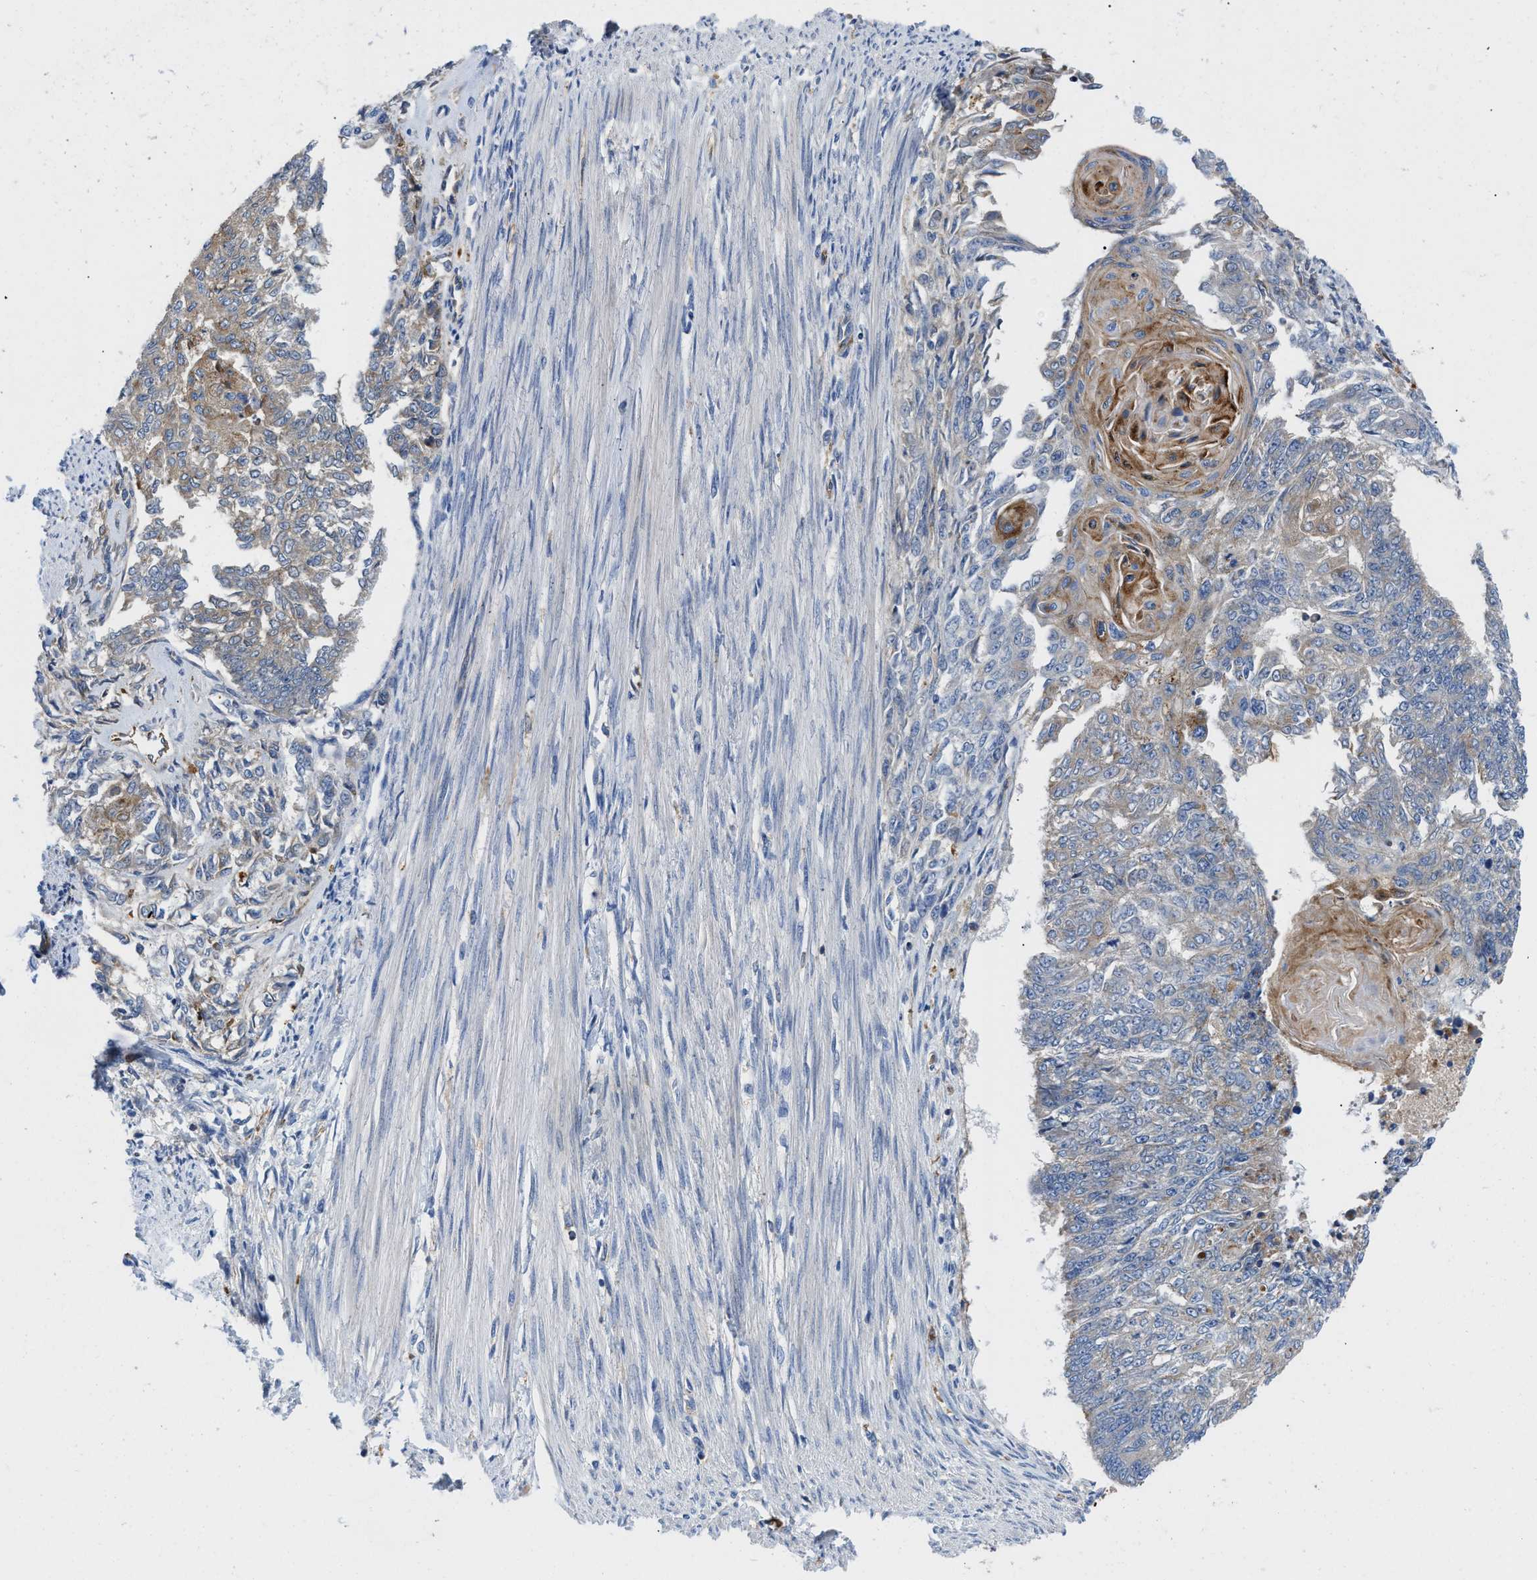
{"staining": {"intensity": "weak", "quantity": "<25%", "location": "cytoplasmic/membranous"}, "tissue": "endometrial cancer", "cell_type": "Tumor cells", "image_type": "cancer", "snomed": [{"axis": "morphology", "description": "Adenocarcinoma, NOS"}, {"axis": "topography", "description": "Endometrium"}], "caption": "Endometrial cancer (adenocarcinoma) was stained to show a protein in brown. There is no significant staining in tumor cells.", "gene": "ENPP4", "patient": {"sex": "female", "age": 32}}